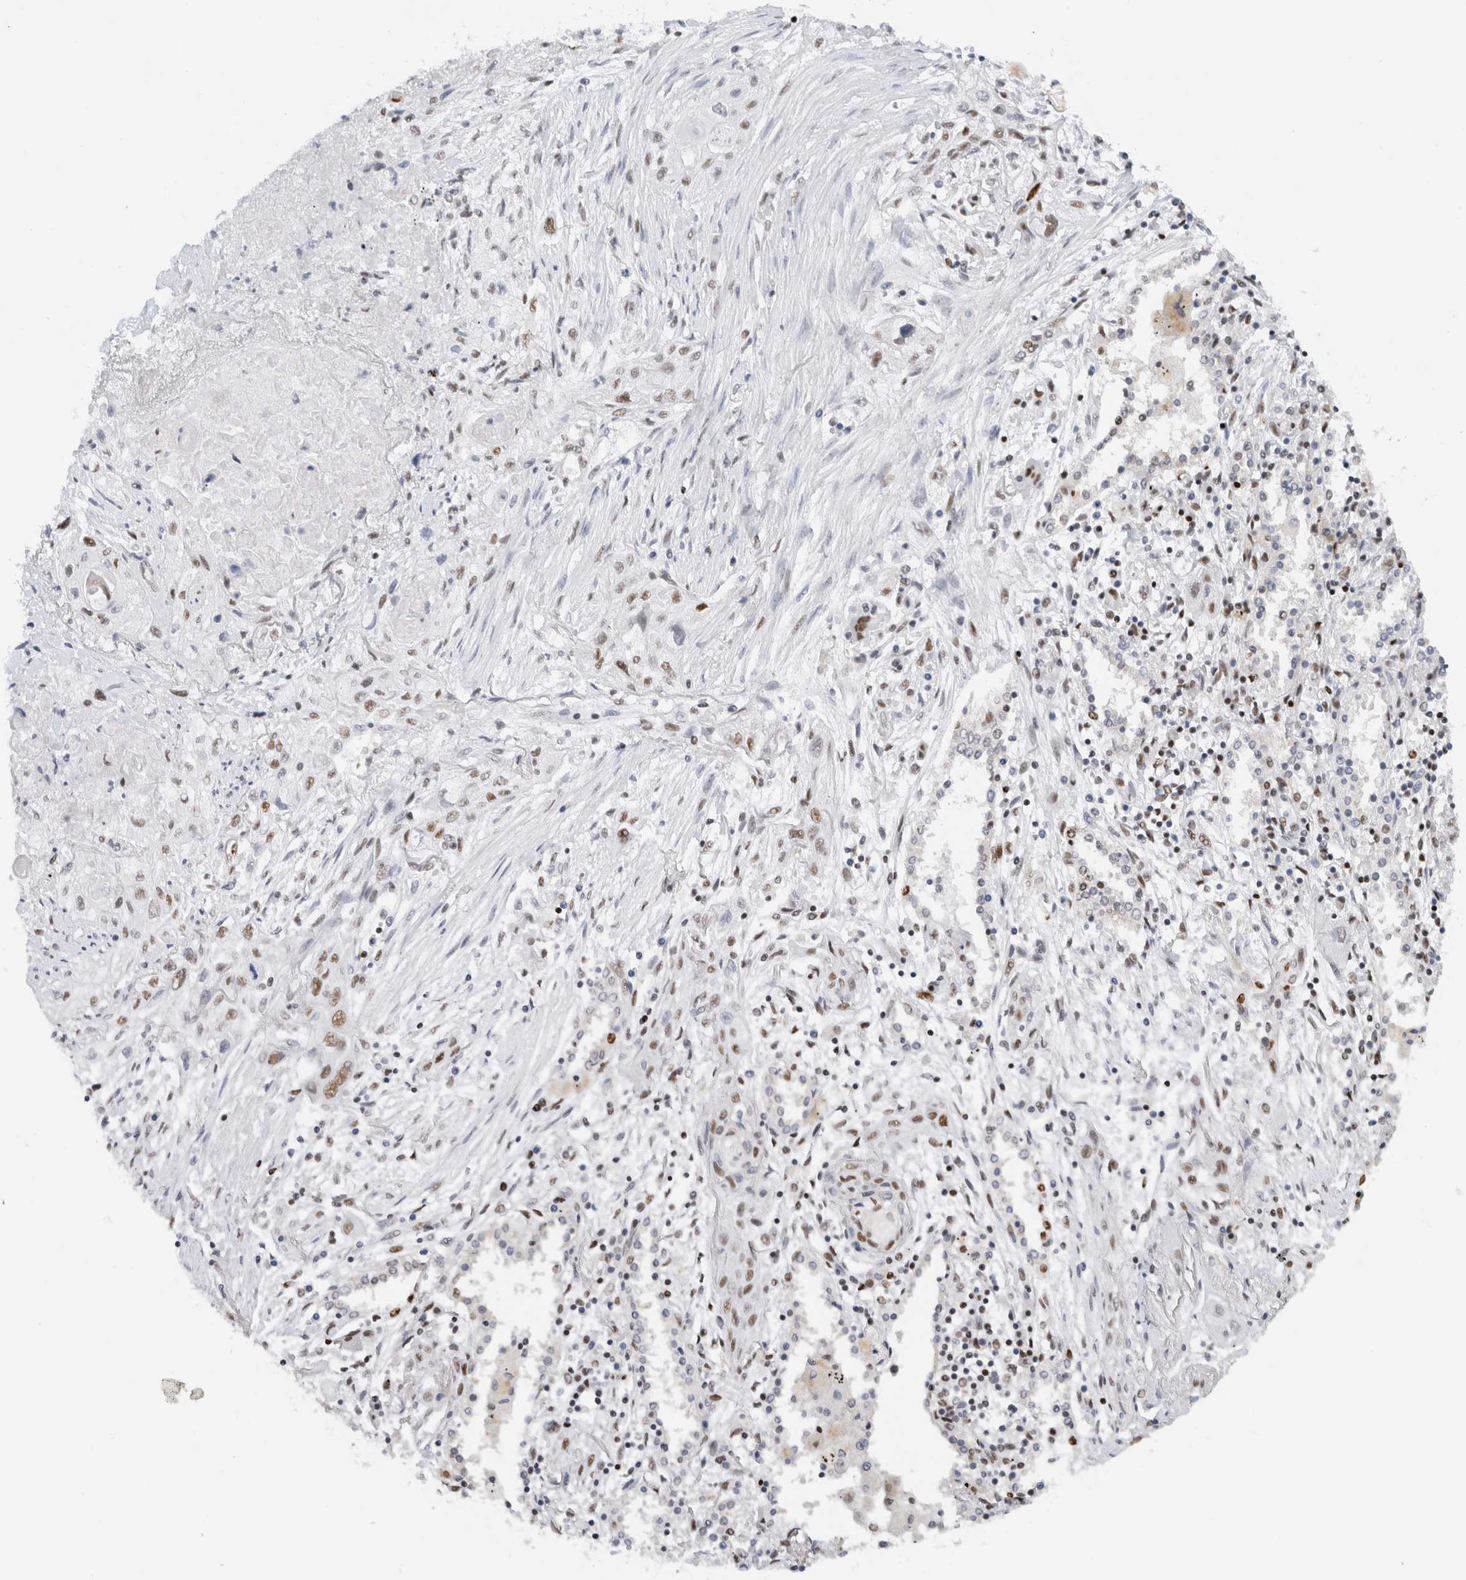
{"staining": {"intensity": "moderate", "quantity": ">75%", "location": "nuclear"}, "tissue": "lung cancer", "cell_type": "Tumor cells", "image_type": "cancer", "snomed": [{"axis": "morphology", "description": "Squamous cell carcinoma, NOS"}, {"axis": "topography", "description": "Lung"}], "caption": "This is a micrograph of immunohistochemistry staining of lung cancer (squamous cell carcinoma), which shows moderate expression in the nuclear of tumor cells.", "gene": "COPS7A", "patient": {"sex": "female", "age": 47}}